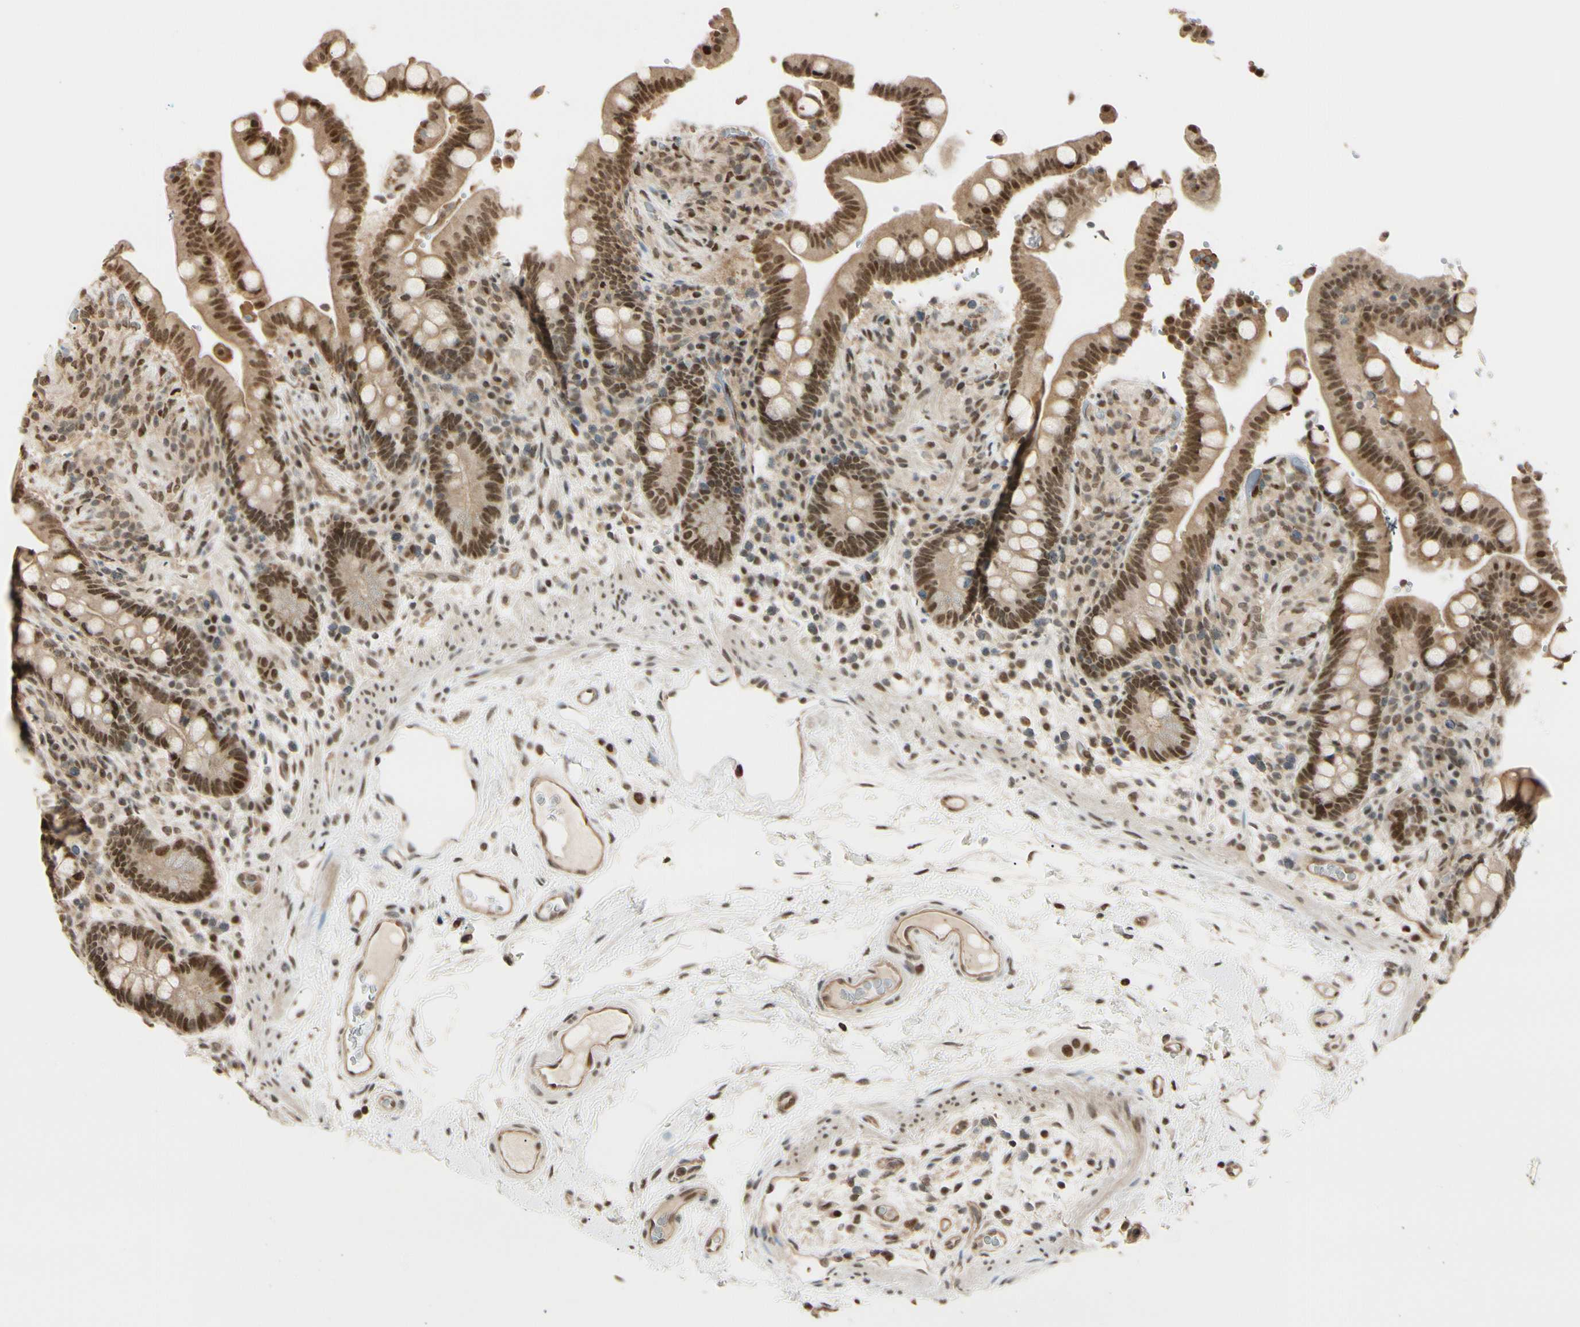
{"staining": {"intensity": "moderate", "quantity": ">75%", "location": "cytoplasmic/membranous,nuclear"}, "tissue": "colon", "cell_type": "Endothelial cells", "image_type": "normal", "snomed": [{"axis": "morphology", "description": "Normal tissue, NOS"}, {"axis": "topography", "description": "Colon"}], "caption": "The micrograph reveals a brown stain indicating the presence of a protein in the cytoplasmic/membranous,nuclear of endothelial cells in colon. The protein of interest is stained brown, and the nuclei are stained in blue (DAB (3,3'-diaminobenzidine) IHC with brightfield microscopy, high magnification).", "gene": "SUFU", "patient": {"sex": "male", "age": 73}}